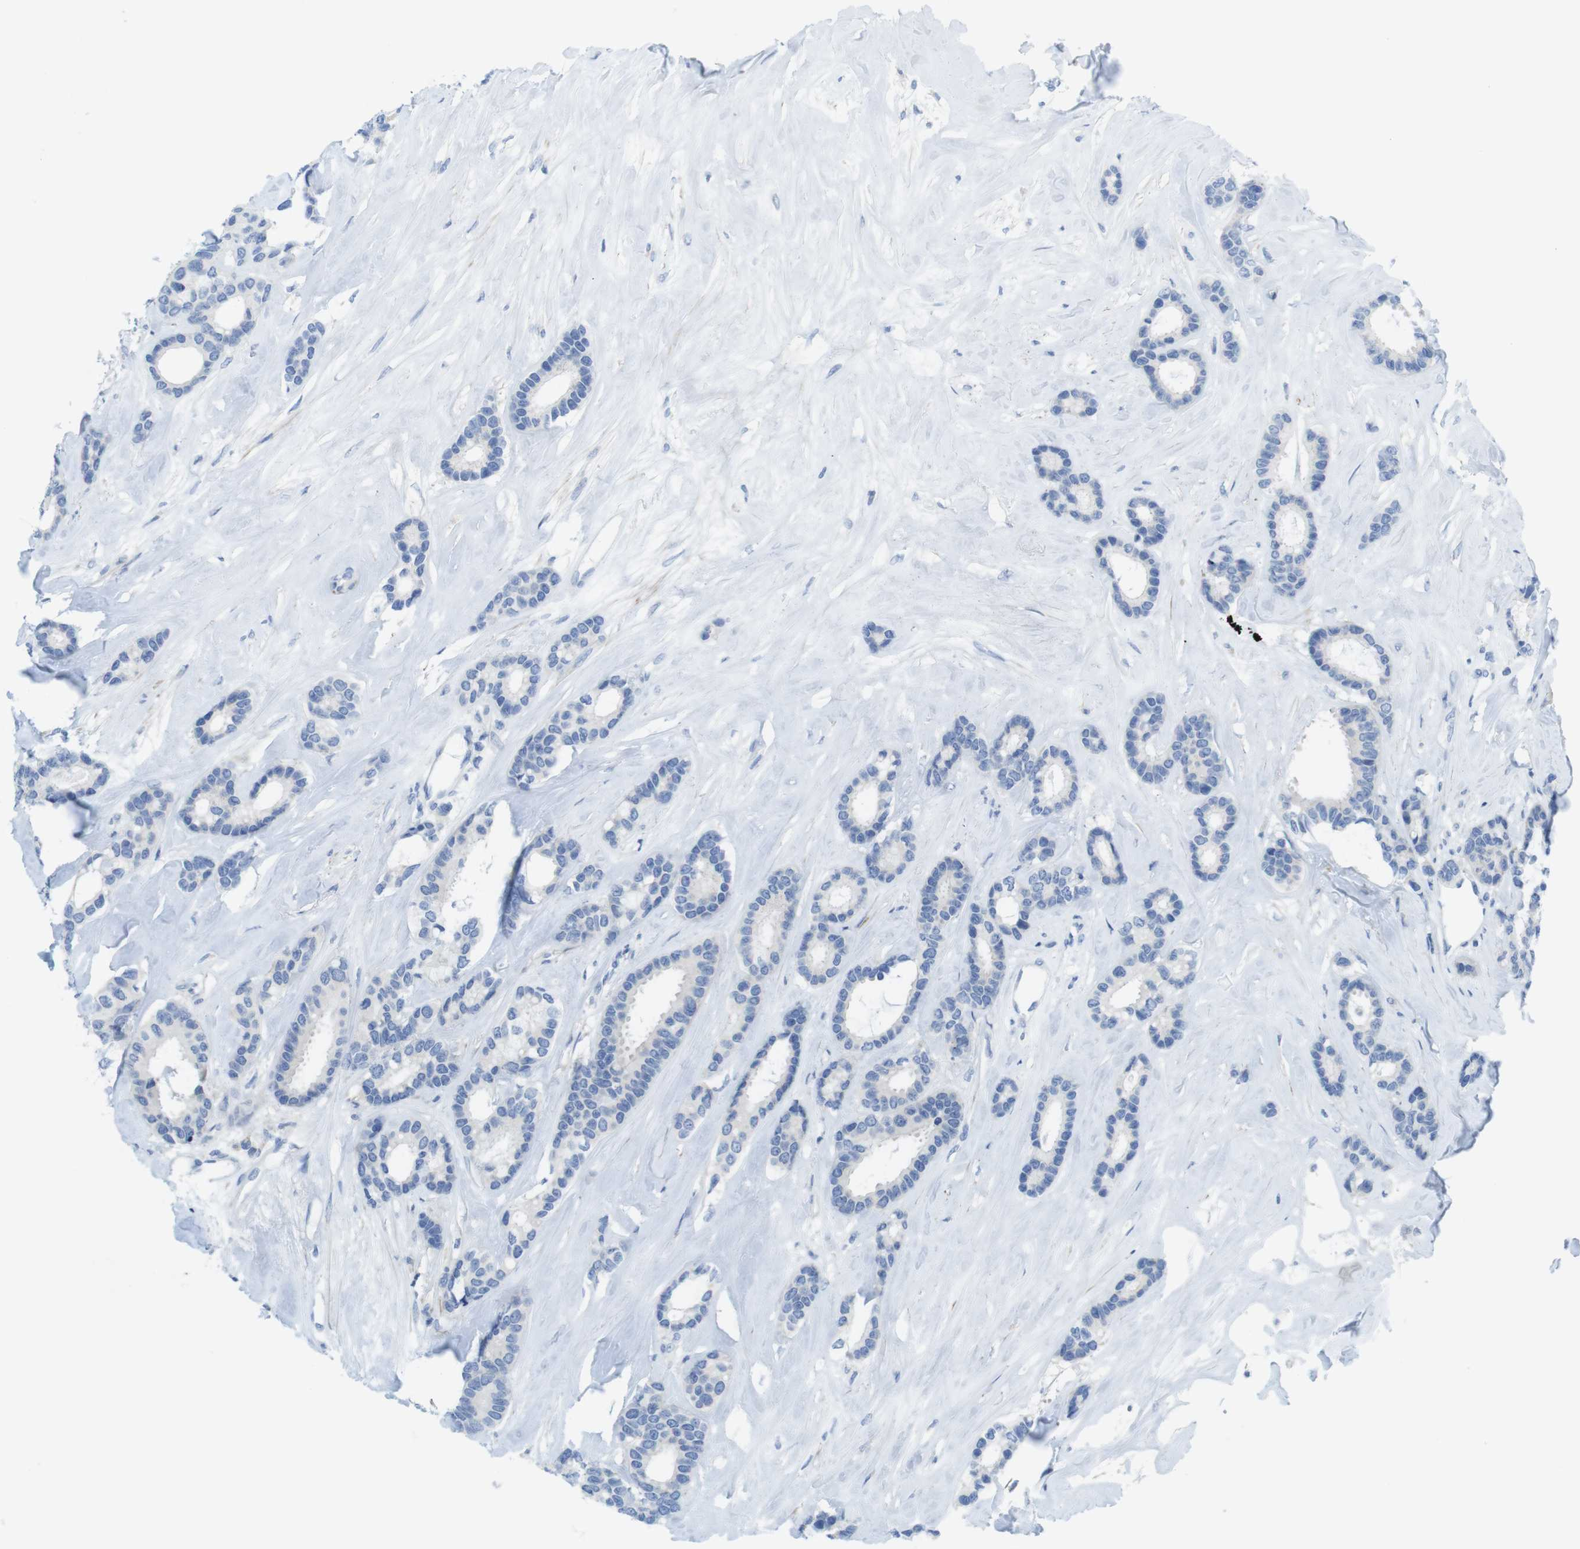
{"staining": {"intensity": "negative", "quantity": "none", "location": "none"}, "tissue": "breast cancer", "cell_type": "Tumor cells", "image_type": "cancer", "snomed": [{"axis": "morphology", "description": "Duct carcinoma"}, {"axis": "topography", "description": "Breast"}], "caption": "Breast infiltrating ductal carcinoma was stained to show a protein in brown. There is no significant staining in tumor cells.", "gene": "ASIC5", "patient": {"sex": "female", "age": 87}}